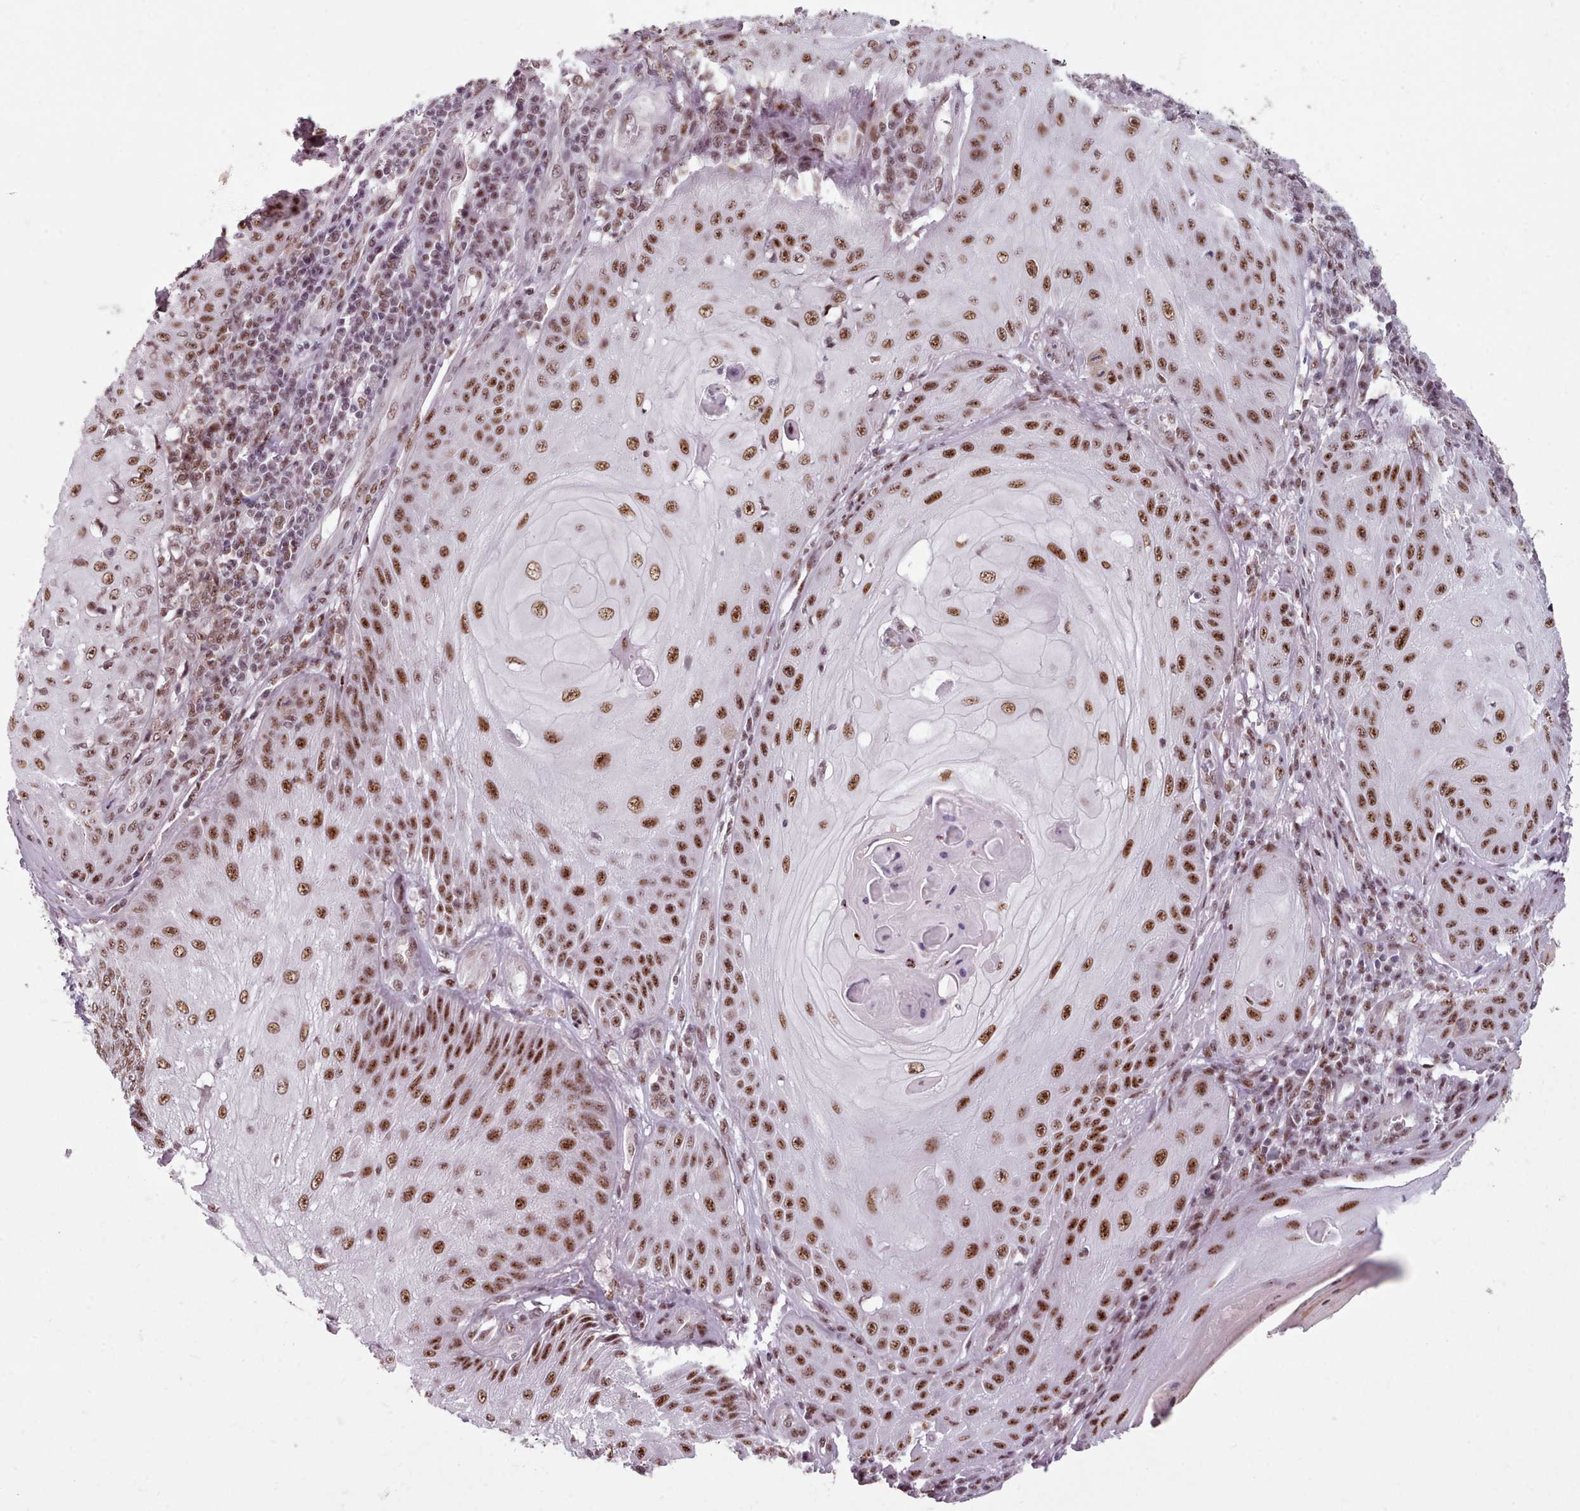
{"staining": {"intensity": "strong", "quantity": ">75%", "location": "nuclear"}, "tissue": "skin cancer", "cell_type": "Tumor cells", "image_type": "cancer", "snomed": [{"axis": "morphology", "description": "Squamous cell carcinoma, NOS"}, {"axis": "topography", "description": "Skin"}], "caption": "About >75% of tumor cells in skin cancer (squamous cell carcinoma) display strong nuclear protein staining as visualized by brown immunohistochemical staining.", "gene": "SRRM1", "patient": {"sex": "male", "age": 70}}